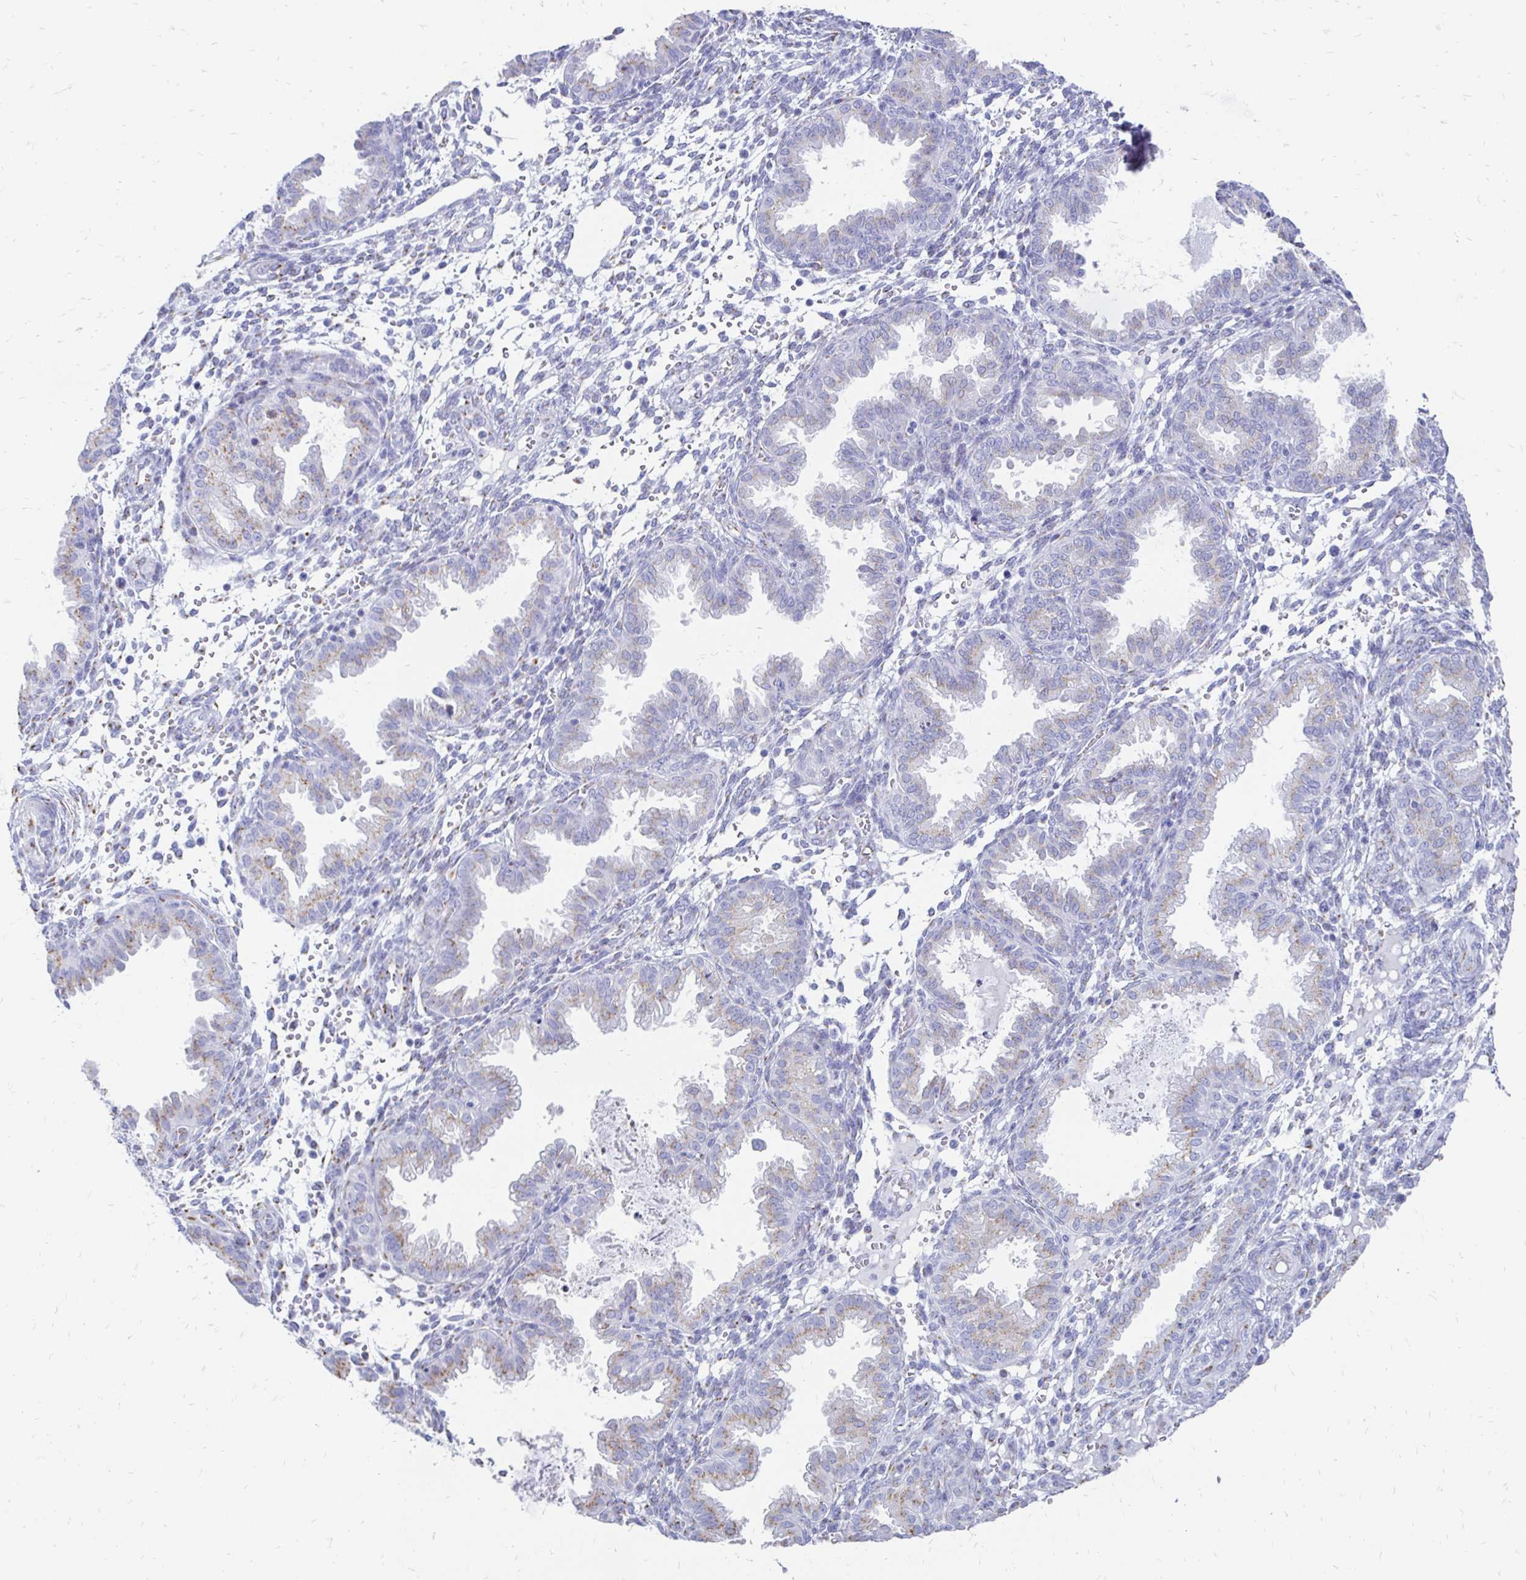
{"staining": {"intensity": "weak", "quantity": "25%-75%", "location": "cytoplasmic/membranous"}, "tissue": "endometrium", "cell_type": "Cells in endometrial stroma", "image_type": "normal", "snomed": [{"axis": "morphology", "description": "Normal tissue, NOS"}, {"axis": "topography", "description": "Endometrium"}], "caption": "Cells in endometrial stroma show low levels of weak cytoplasmic/membranous expression in approximately 25%-75% of cells in normal endometrium.", "gene": "PAGE4", "patient": {"sex": "female", "age": 33}}